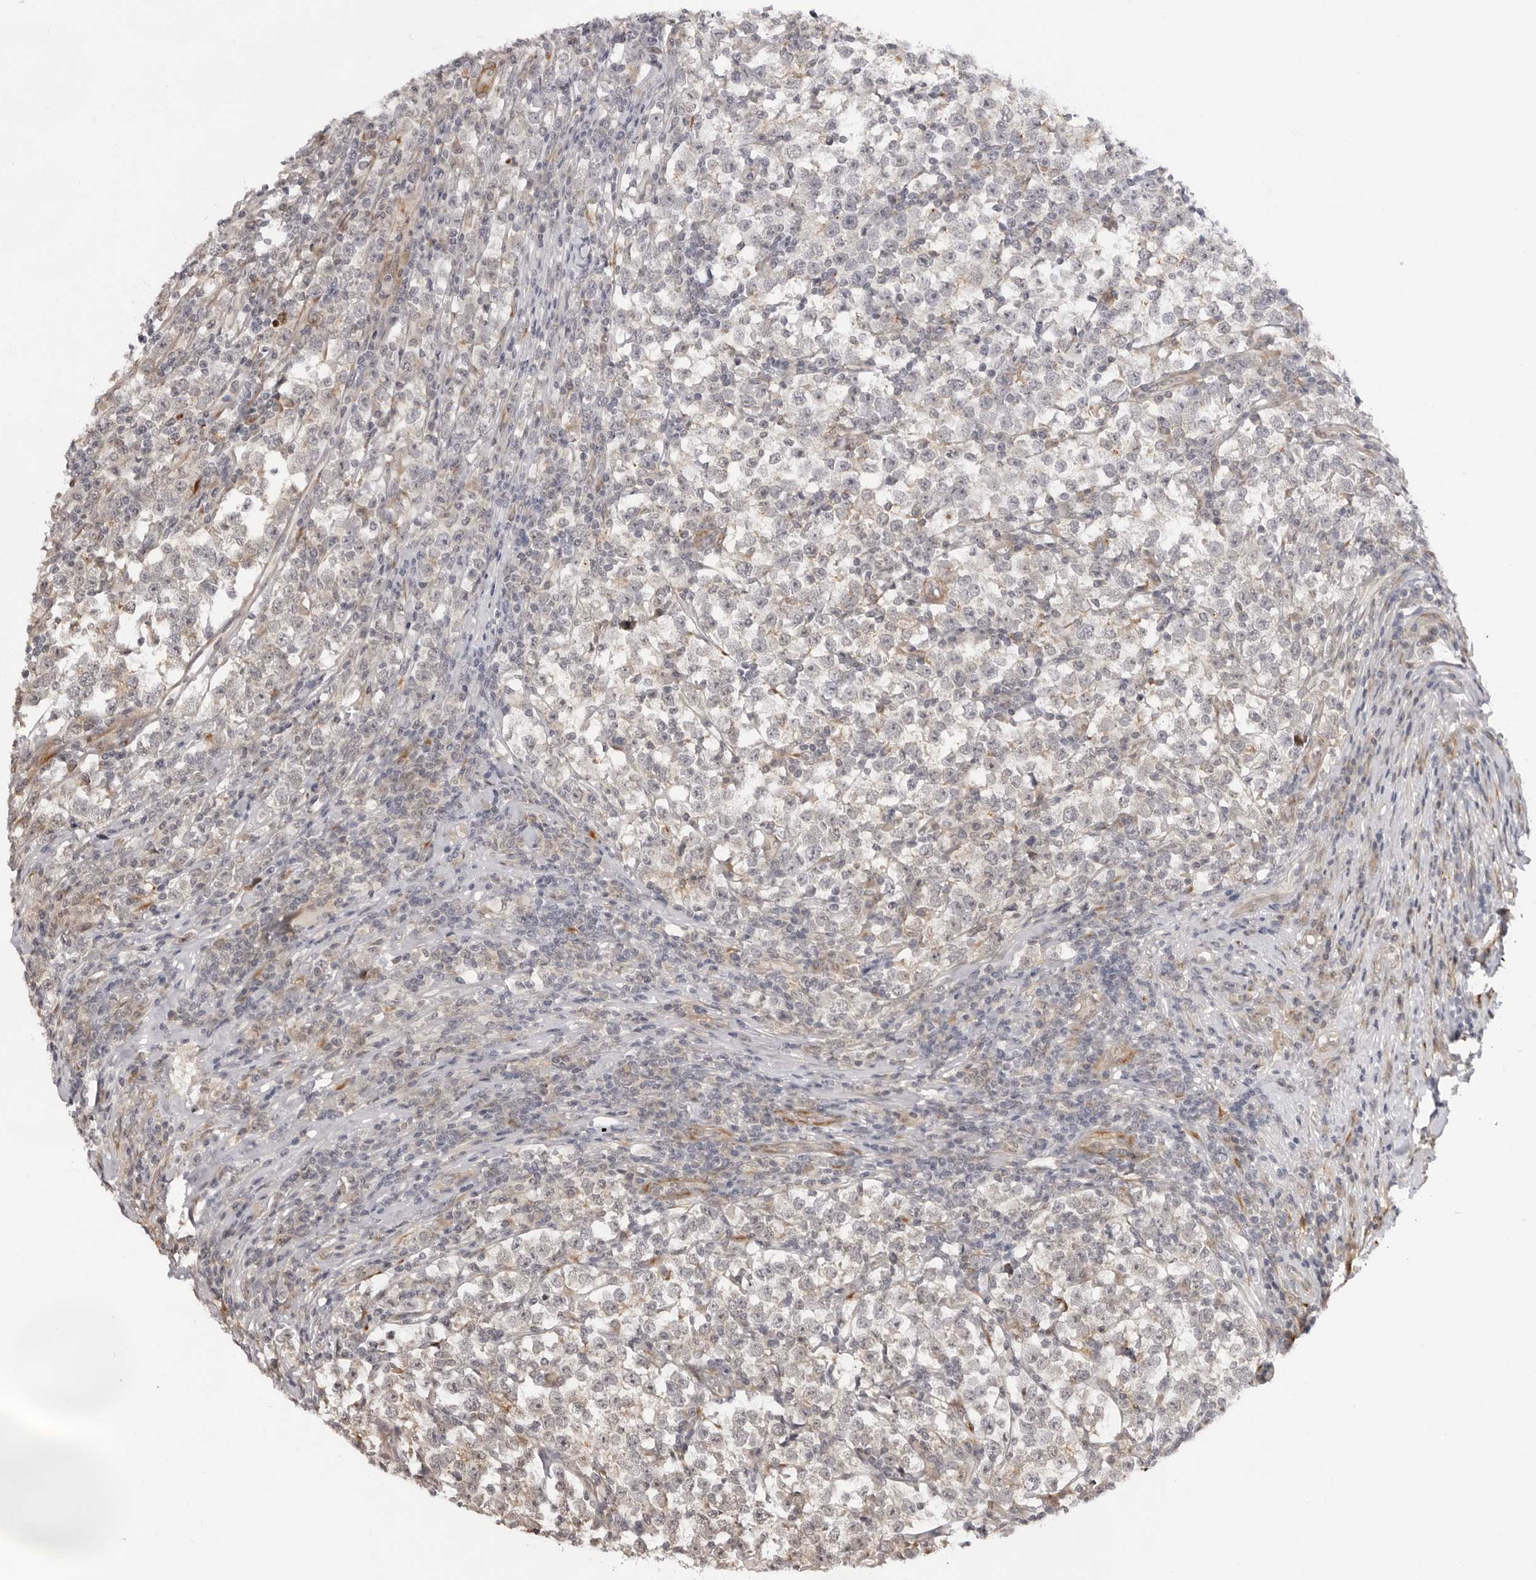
{"staining": {"intensity": "negative", "quantity": "none", "location": "none"}, "tissue": "testis cancer", "cell_type": "Tumor cells", "image_type": "cancer", "snomed": [{"axis": "morphology", "description": "Normal tissue, NOS"}, {"axis": "morphology", "description": "Seminoma, NOS"}, {"axis": "topography", "description": "Testis"}], "caption": "Immunohistochemistry of testis cancer displays no positivity in tumor cells.", "gene": "SRGAP2", "patient": {"sex": "male", "age": 43}}